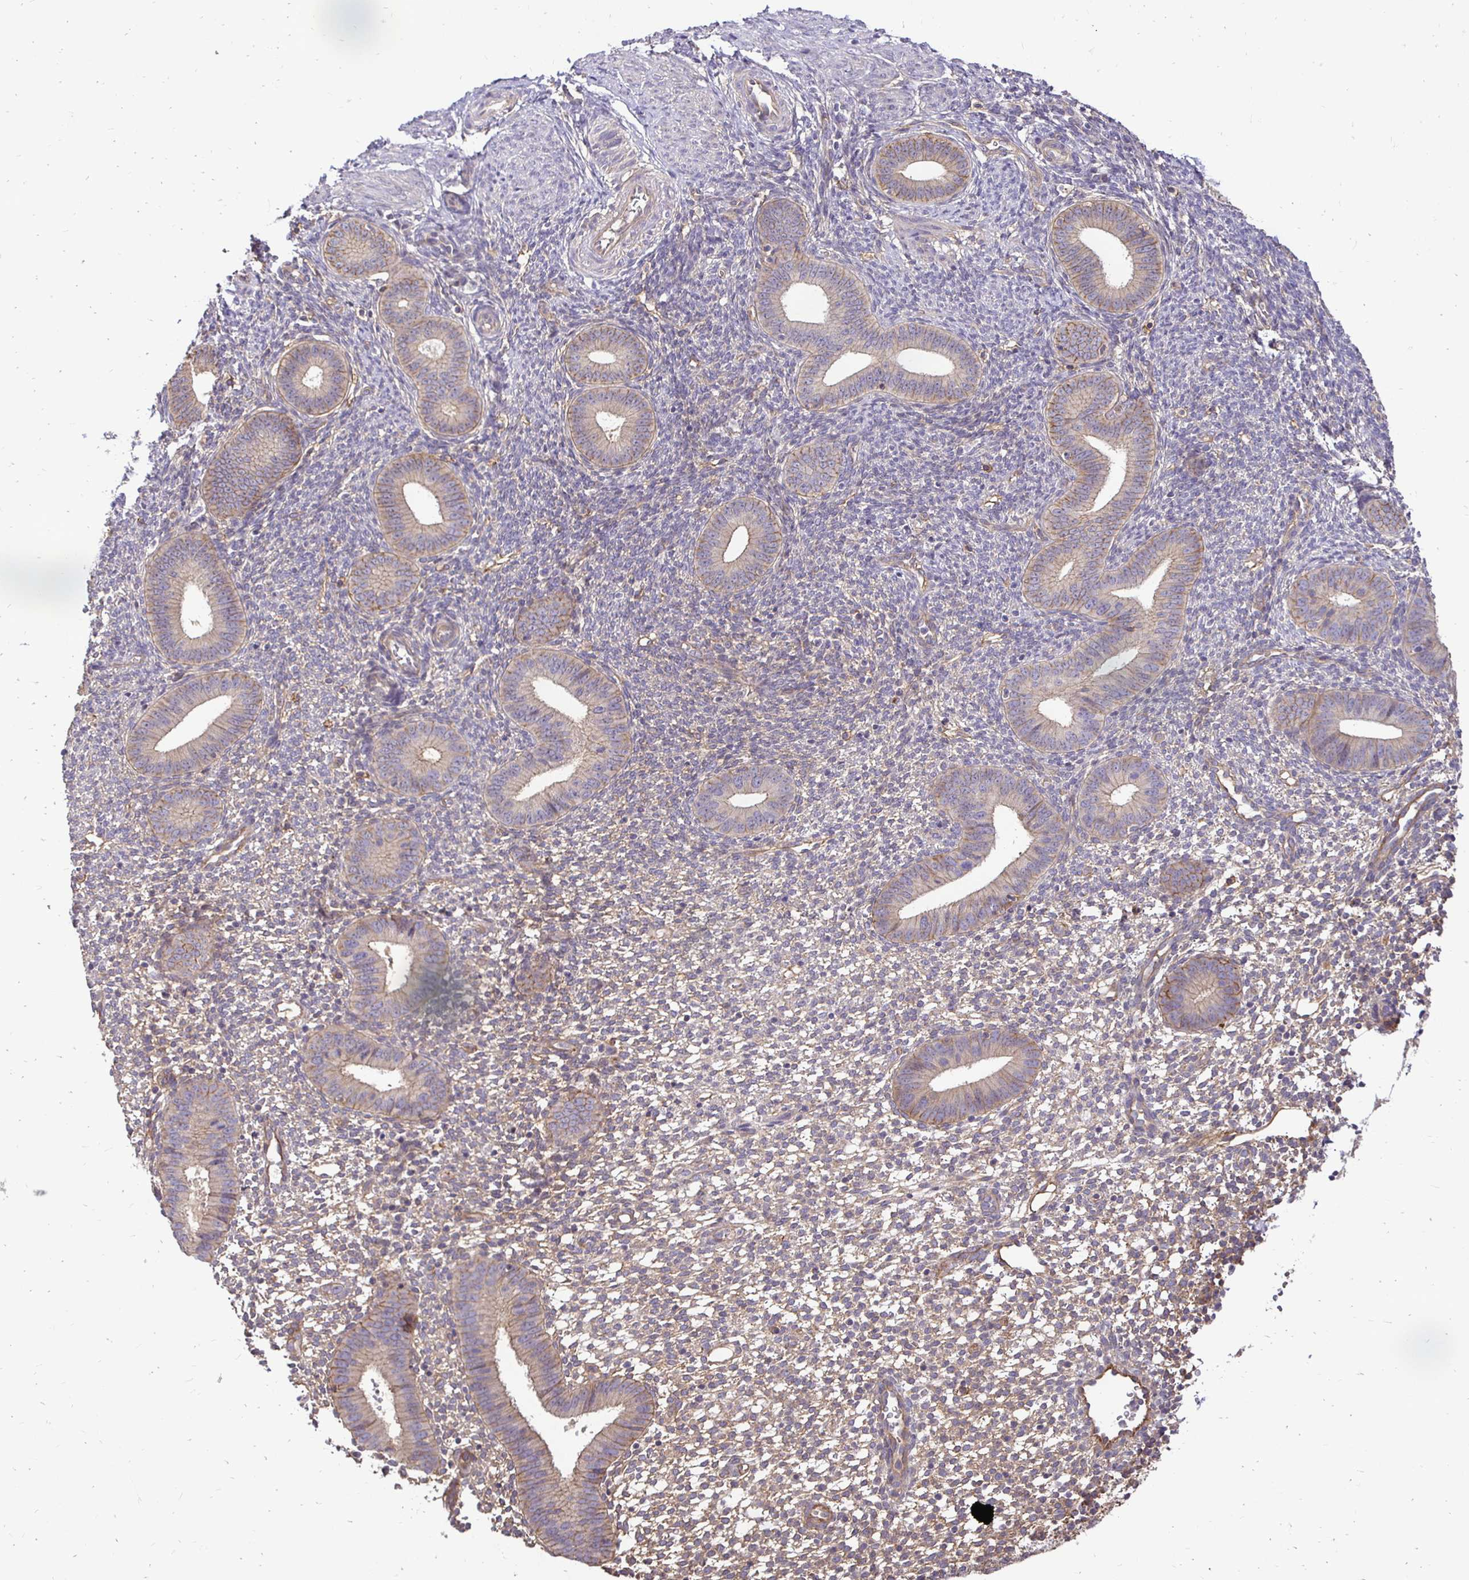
{"staining": {"intensity": "weak", "quantity": "<25%", "location": "cytoplasmic/membranous"}, "tissue": "endometrium", "cell_type": "Cells in endometrial stroma", "image_type": "normal", "snomed": [{"axis": "morphology", "description": "Normal tissue, NOS"}, {"axis": "topography", "description": "Endometrium"}], "caption": "Cells in endometrial stroma are negative for brown protein staining in benign endometrium. (Brightfield microscopy of DAB immunohistochemistry at high magnification).", "gene": "SLC9A1", "patient": {"sex": "female", "age": 40}}